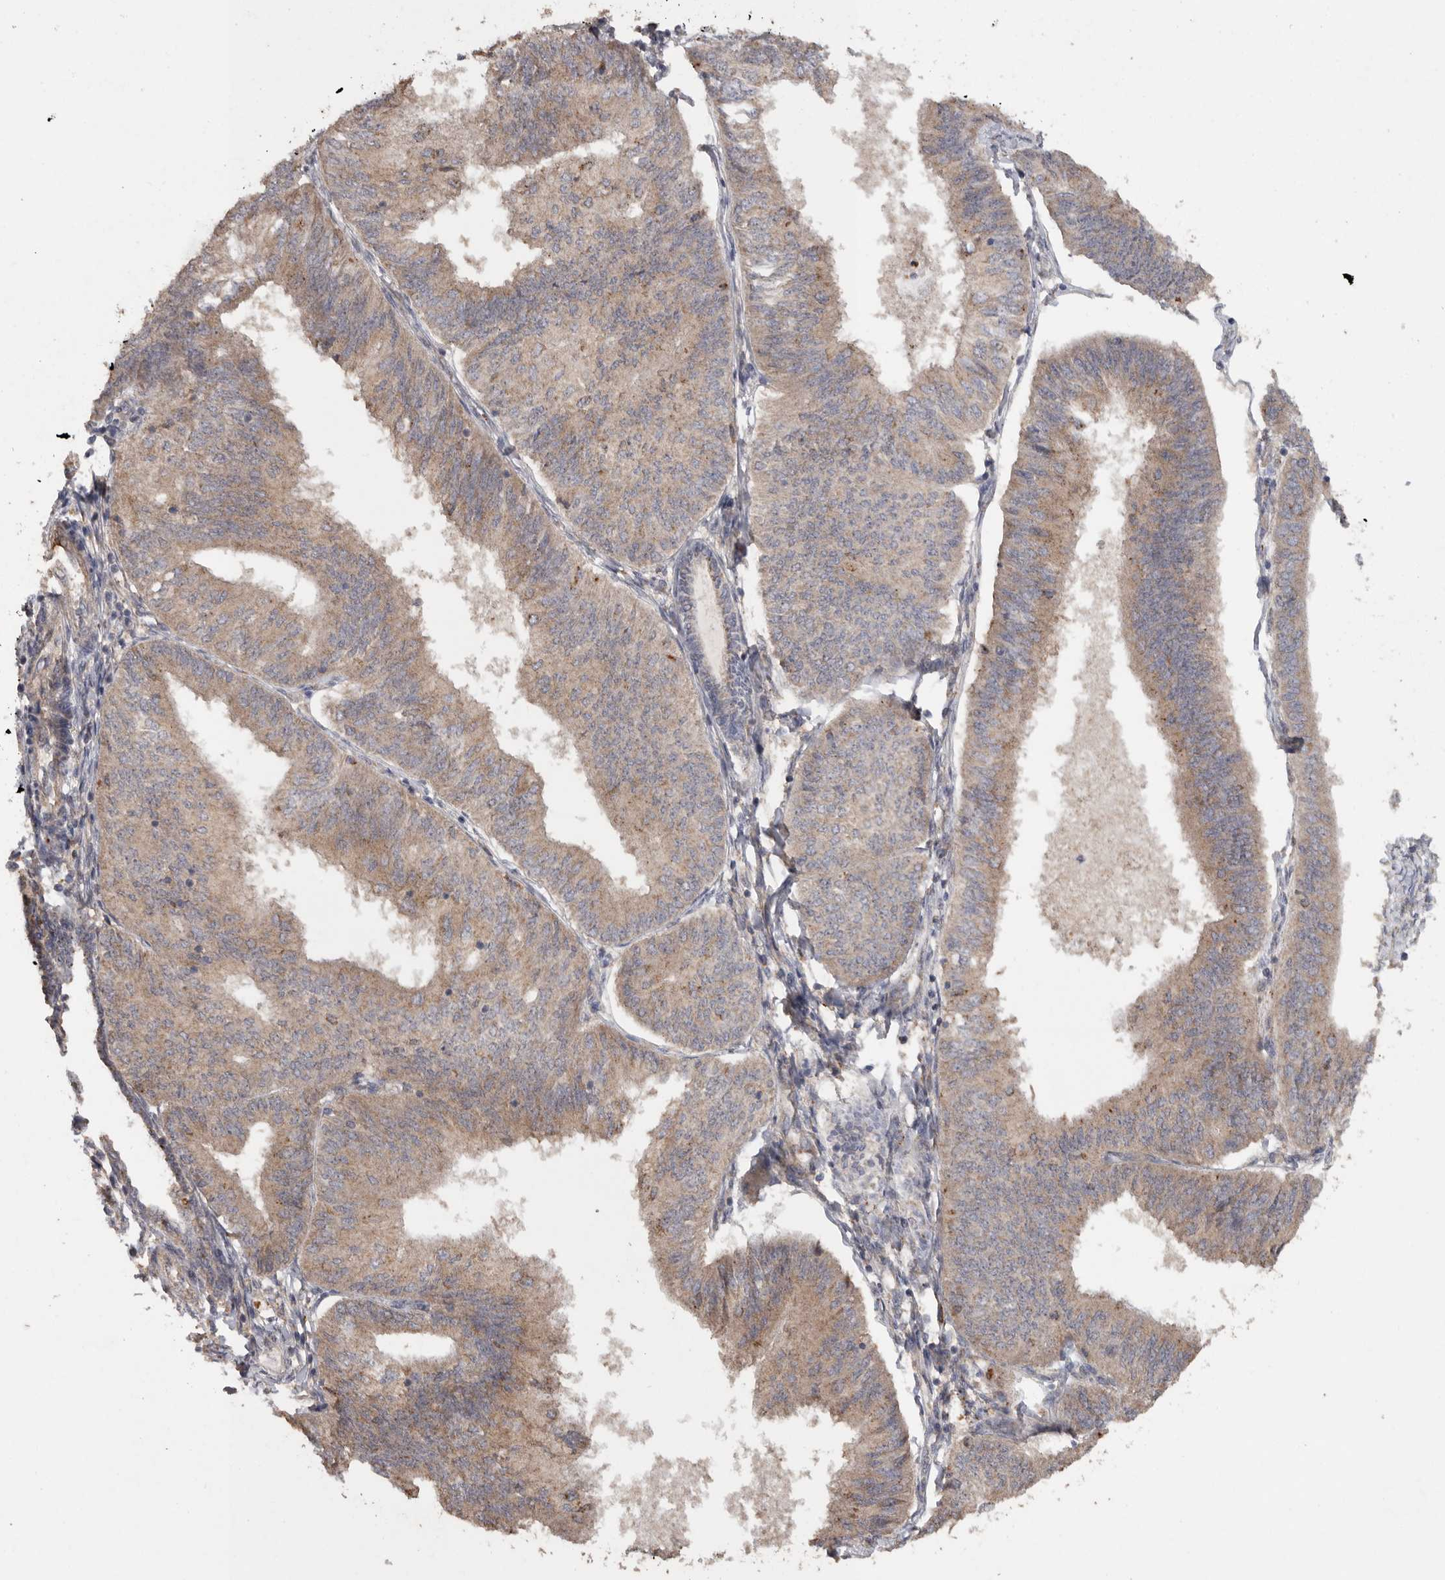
{"staining": {"intensity": "moderate", "quantity": ">75%", "location": "cytoplasmic/membranous"}, "tissue": "endometrial cancer", "cell_type": "Tumor cells", "image_type": "cancer", "snomed": [{"axis": "morphology", "description": "Adenocarcinoma, NOS"}, {"axis": "topography", "description": "Endometrium"}], "caption": "Immunohistochemistry (IHC) (DAB (3,3'-diaminobenzidine)) staining of adenocarcinoma (endometrial) exhibits moderate cytoplasmic/membranous protein positivity in about >75% of tumor cells.", "gene": "PODXL2", "patient": {"sex": "female", "age": 58}}